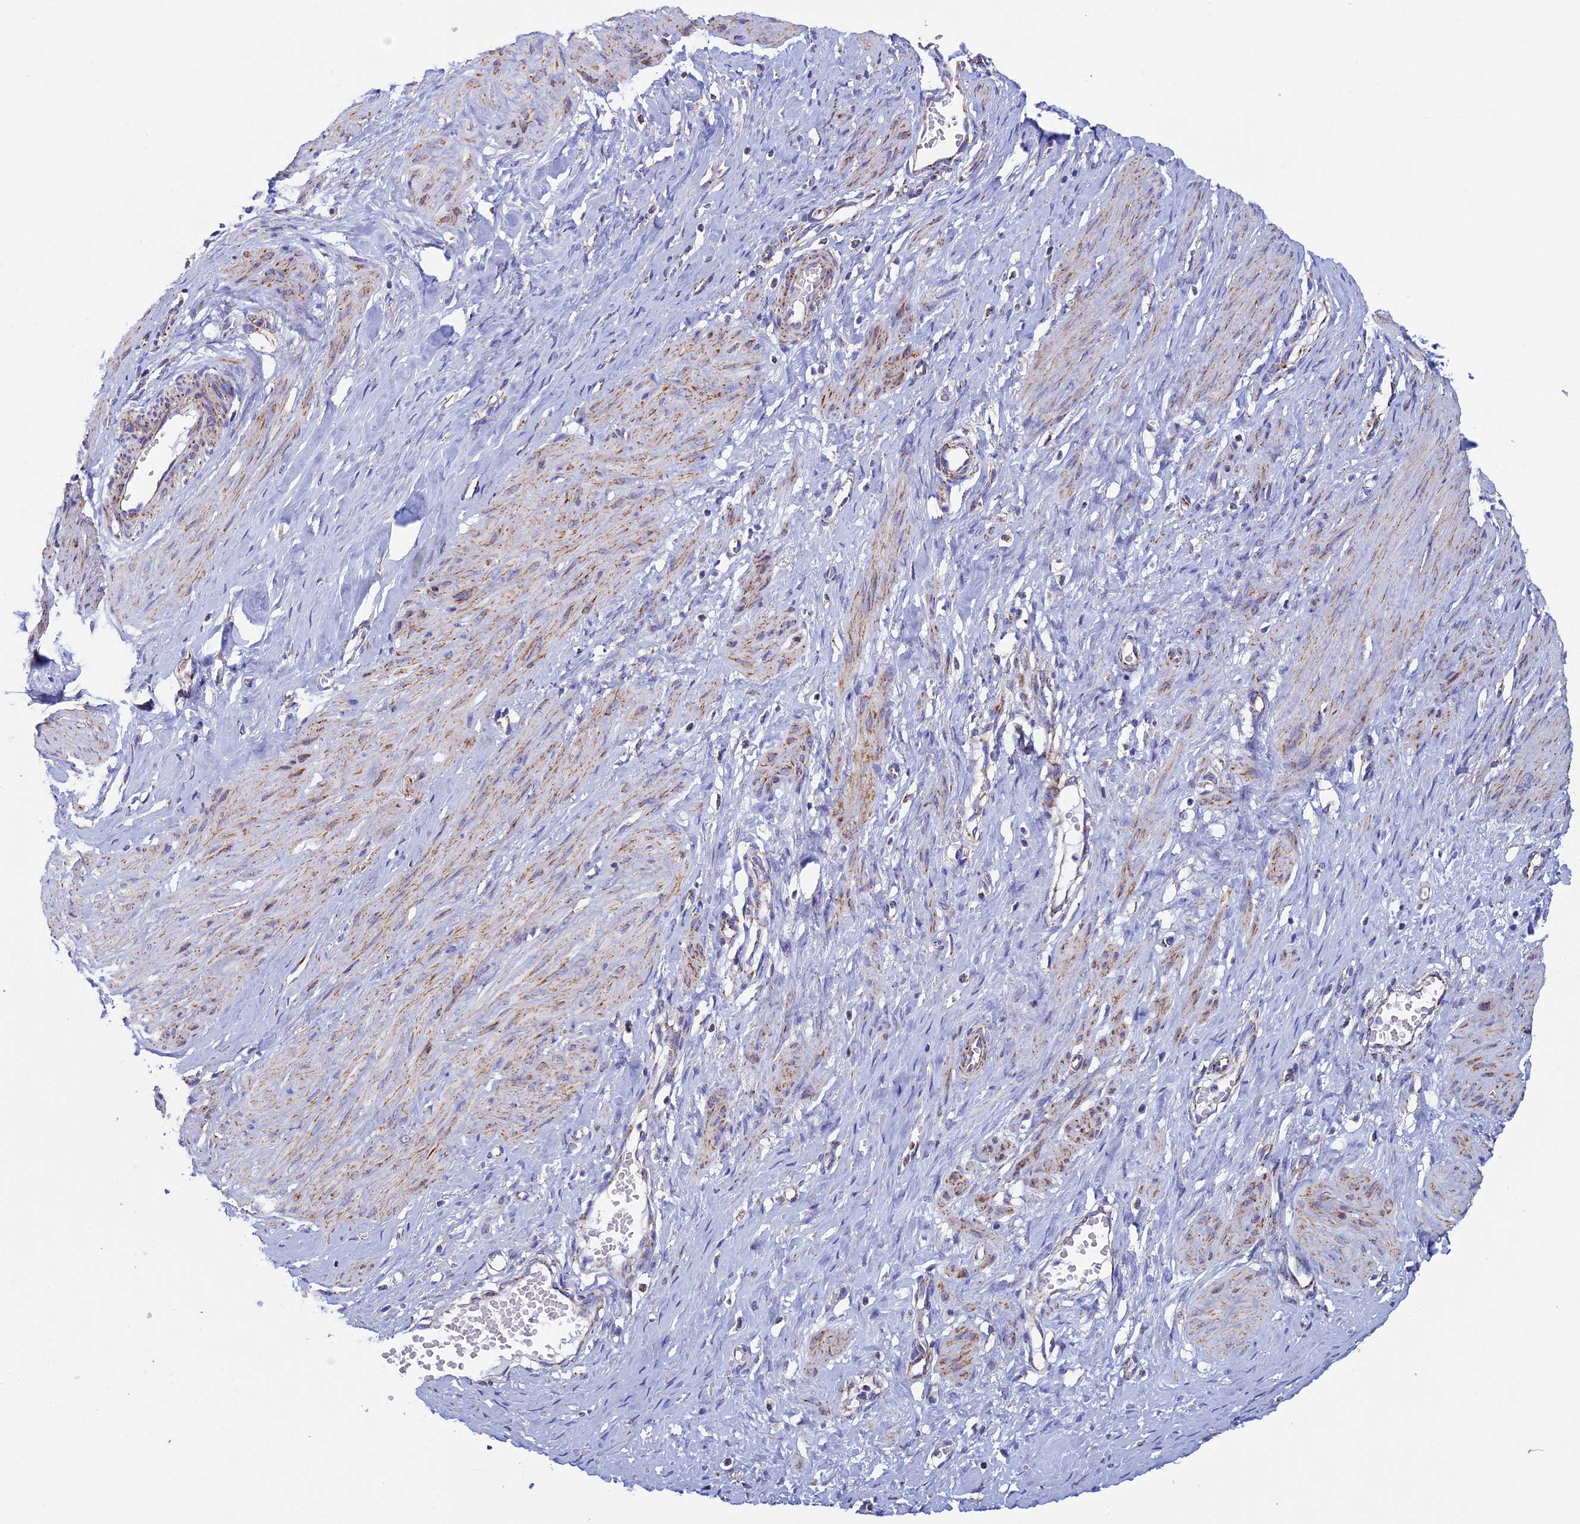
{"staining": {"intensity": "moderate", "quantity": "25%-75%", "location": "cytoplasmic/membranous"}, "tissue": "smooth muscle", "cell_type": "Smooth muscle cells", "image_type": "normal", "snomed": [{"axis": "morphology", "description": "Normal tissue, NOS"}, {"axis": "topography", "description": "Endometrium"}], "caption": "The photomicrograph exhibits staining of unremarkable smooth muscle, revealing moderate cytoplasmic/membranous protein staining (brown color) within smooth muscle cells.", "gene": "UQCRFS1", "patient": {"sex": "female", "age": 33}}